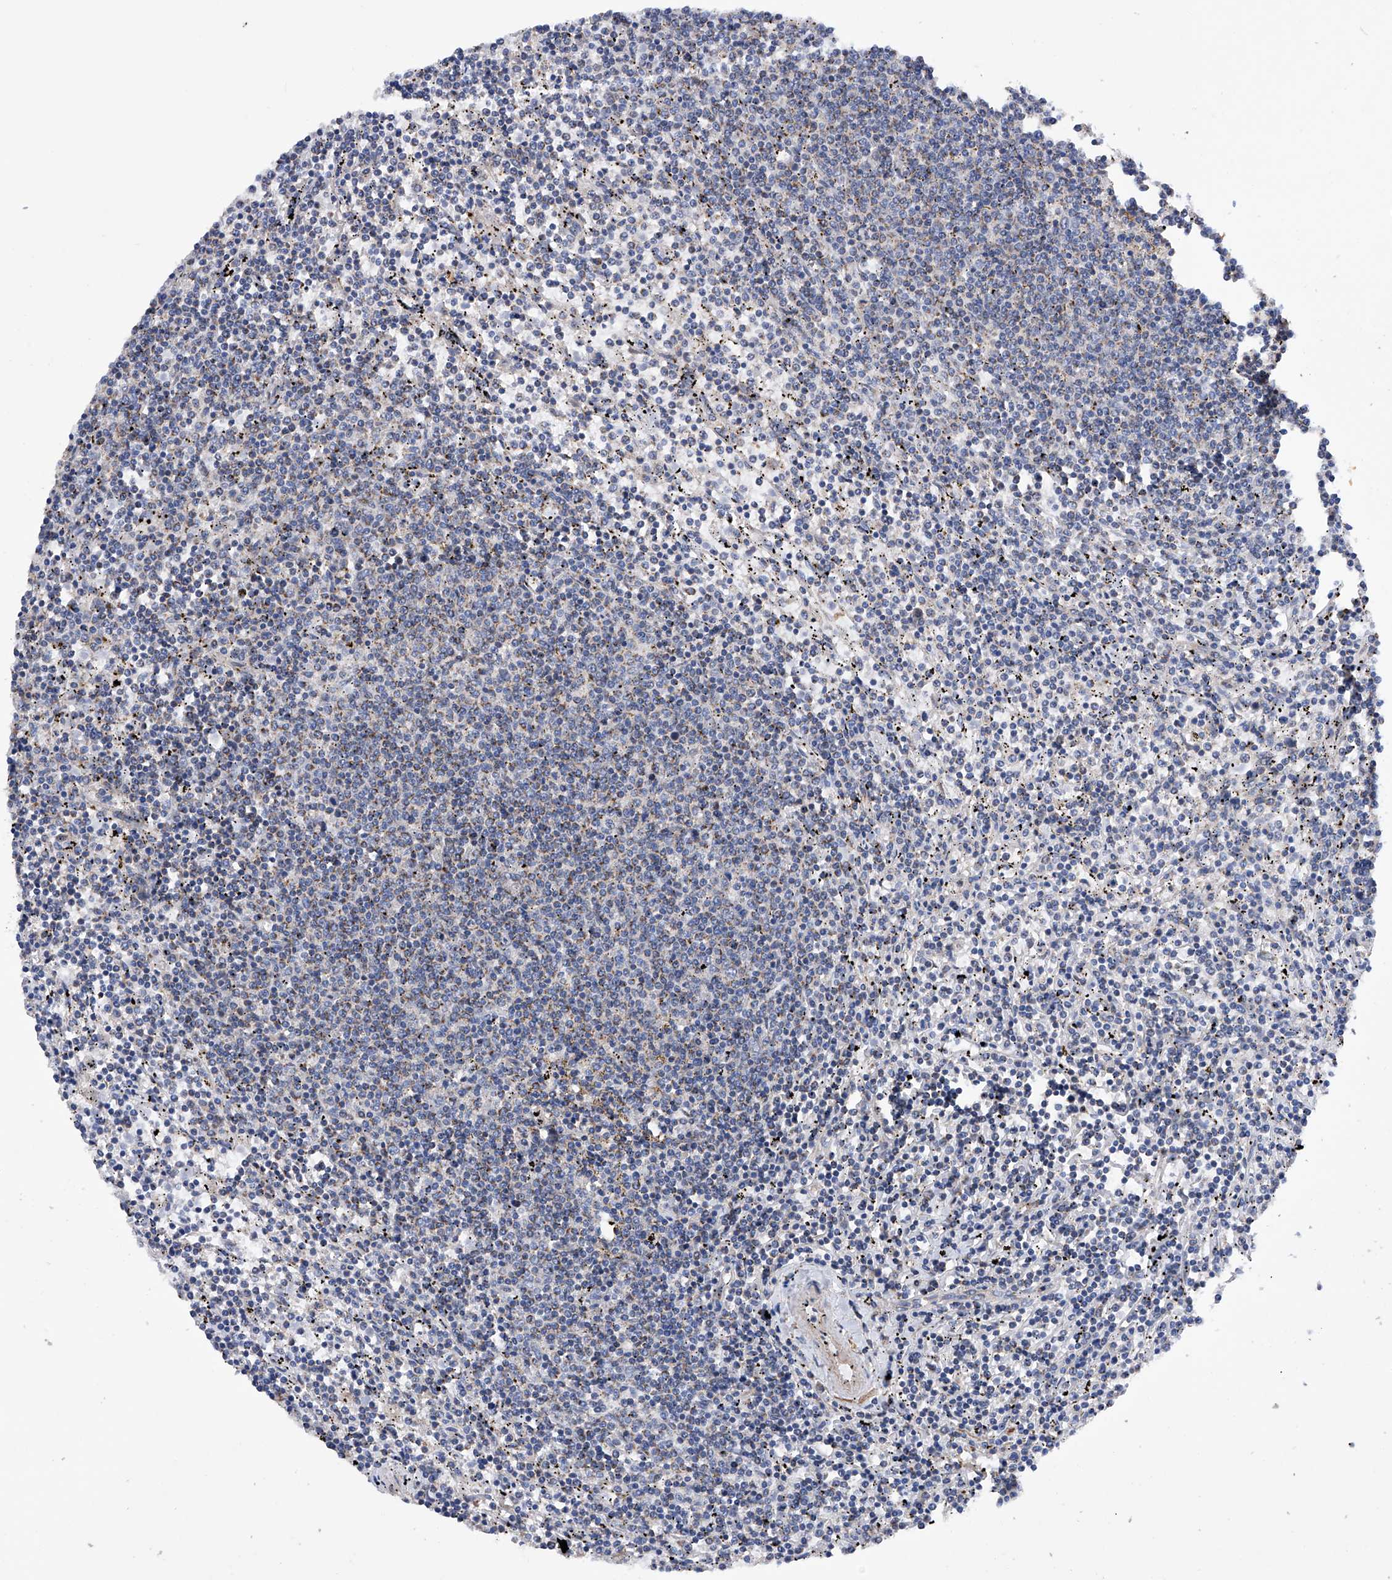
{"staining": {"intensity": "negative", "quantity": "none", "location": "none"}, "tissue": "lymphoma", "cell_type": "Tumor cells", "image_type": "cancer", "snomed": [{"axis": "morphology", "description": "Malignant lymphoma, non-Hodgkin's type, Low grade"}, {"axis": "topography", "description": "Spleen"}], "caption": "Lymphoma was stained to show a protein in brown. There is no significant expression in tumor cells.", "gene": "EFCAB2", "patient": {"sex": "female", "age": 50}}